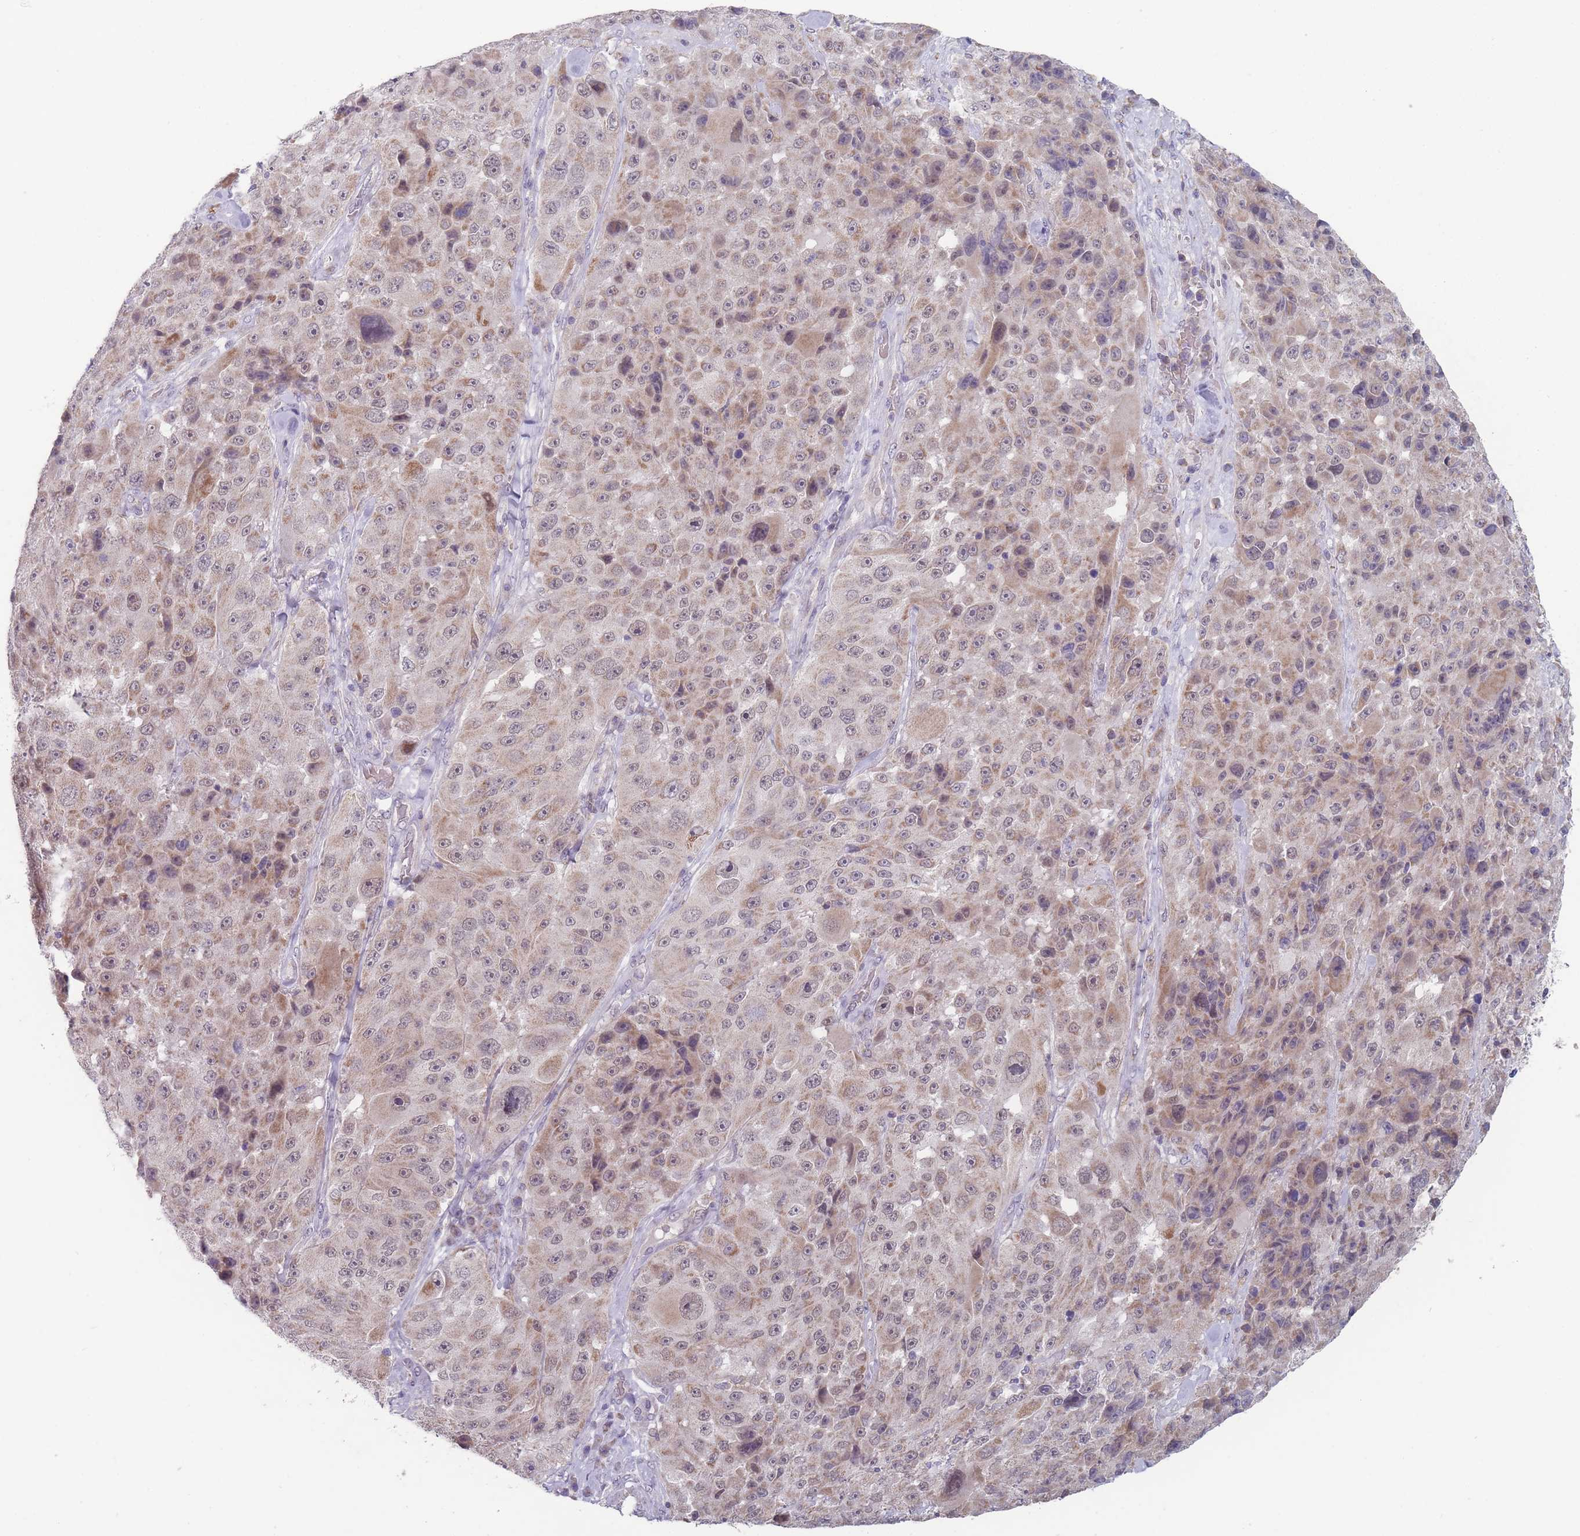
{"staining": {"intensity": "moderate", "quantity": "25%-75%", "location": "cytoplasmic/membranous,nuclear"}, "tissue": "melanoma", "cell_type": "Tumor cells", "image_type": "cancer", "snomed": [{"axis": "morphology", "description": "Malignant melanoma, Metastatic site"}, {"axis": "topography", "description": "Lymph node"}], "caption": "The micrograph displays a brown stain indicating the presence of a protein in the cytoplasmic/membranous and nuclear of tumor cells in malignant melanoma (metastatic site). (Stains: DAB (3,3'-diaminobenzidine) in brown, nuclei in blue, Microscopy: brightfield microscopy at high magnification).", "gene": "PEX7", "patient": {"sex": "male", "age": 62}}